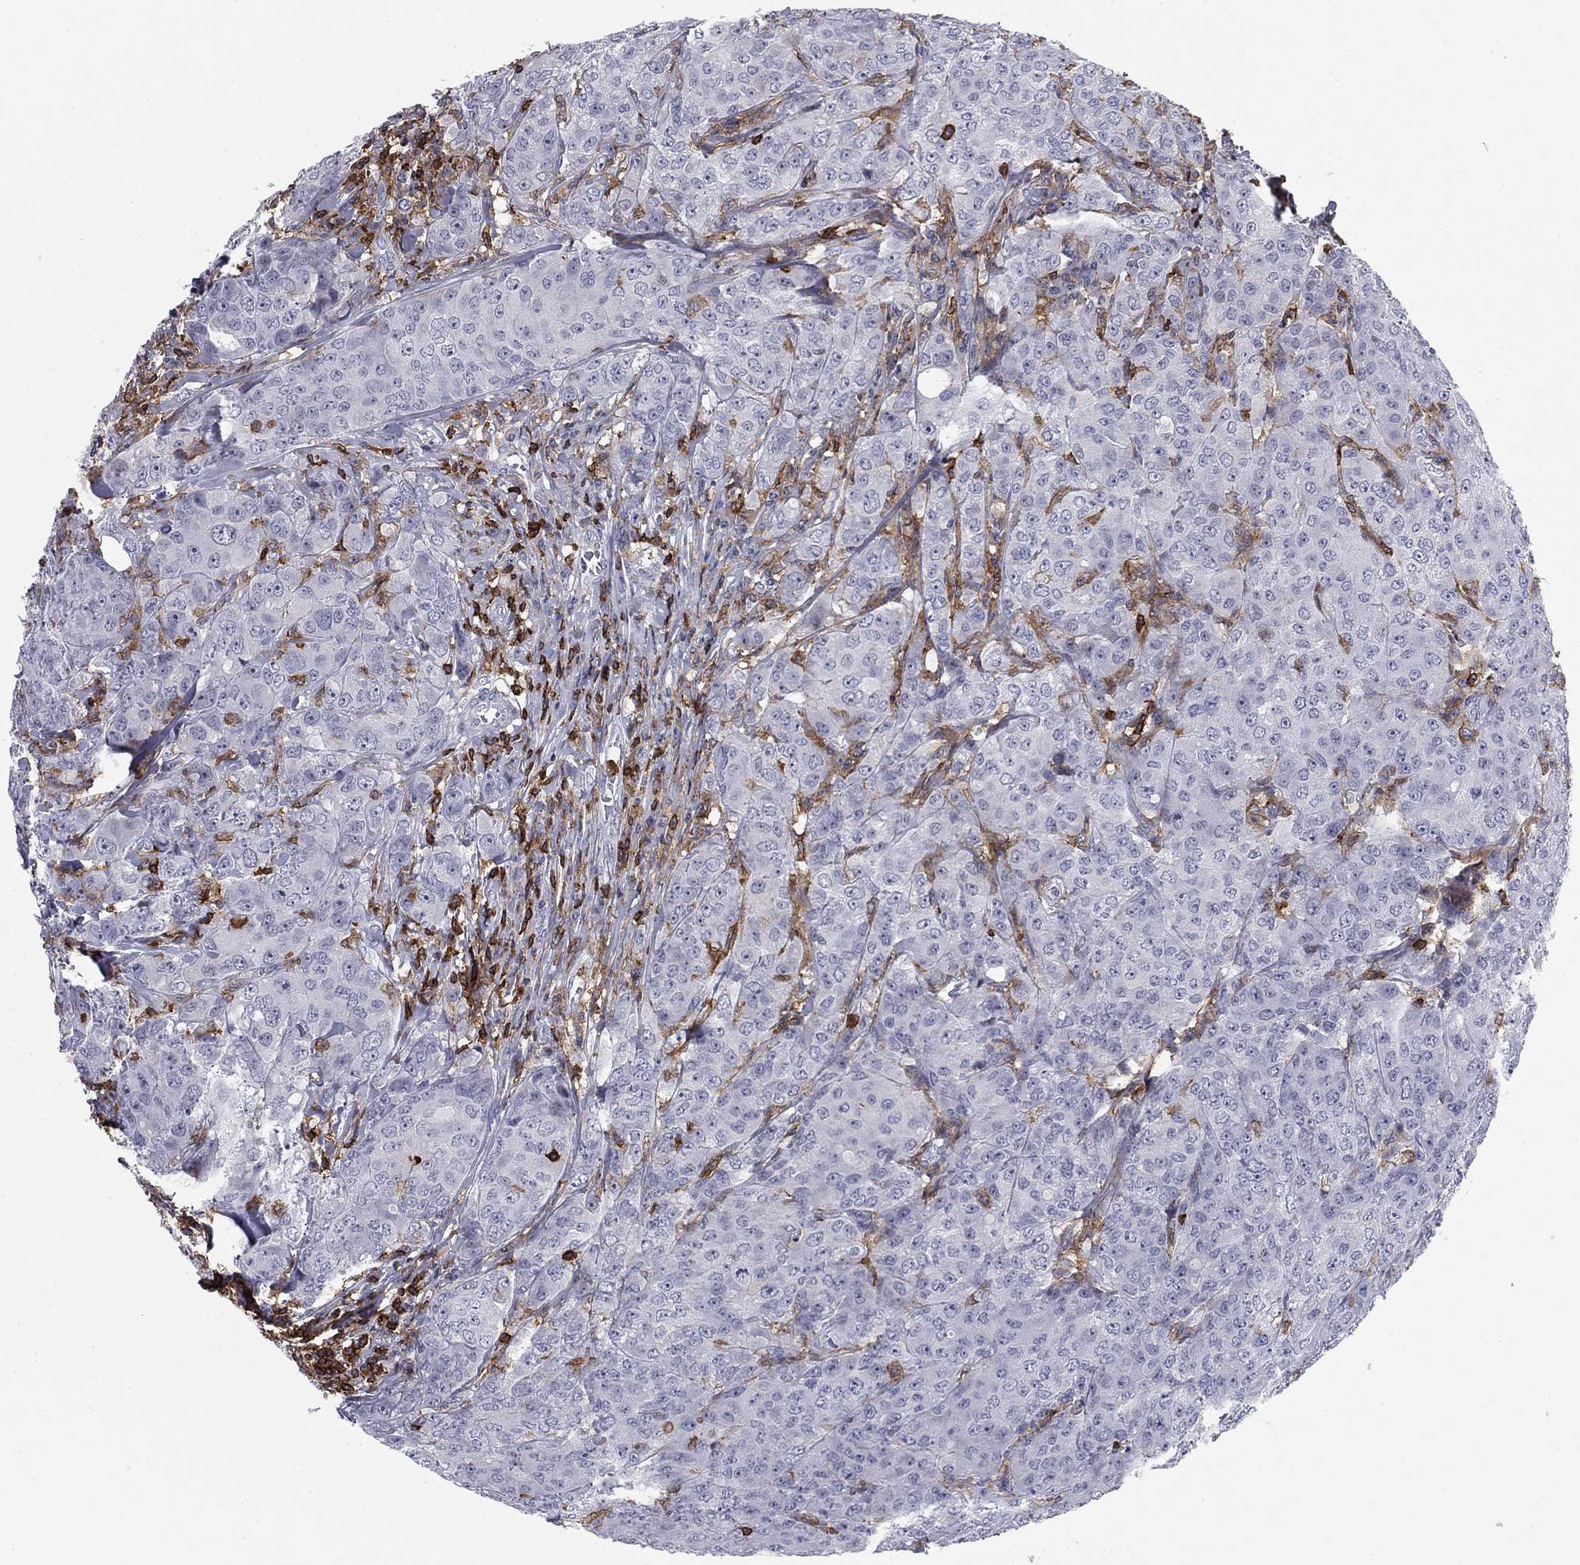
{"staining": {"intensity": "negative", "quantity": "none", "location": "none"}, "tissue": "breast cancer", "cell_type": "Tumor cells", "image_type": "cancer", "snomed": [{"axis": "morphology", "description": "Duct carcinoma"}, {"axis": "topography", "description": "Breast"}], "caption": "This is an immunohistochemistry histopathology image of breast cancer (intraductal carcinoma). There is no expression in tumor cells.", "gene": "ARHGAP27", "patient": {"sex": "female", "age": 43}}